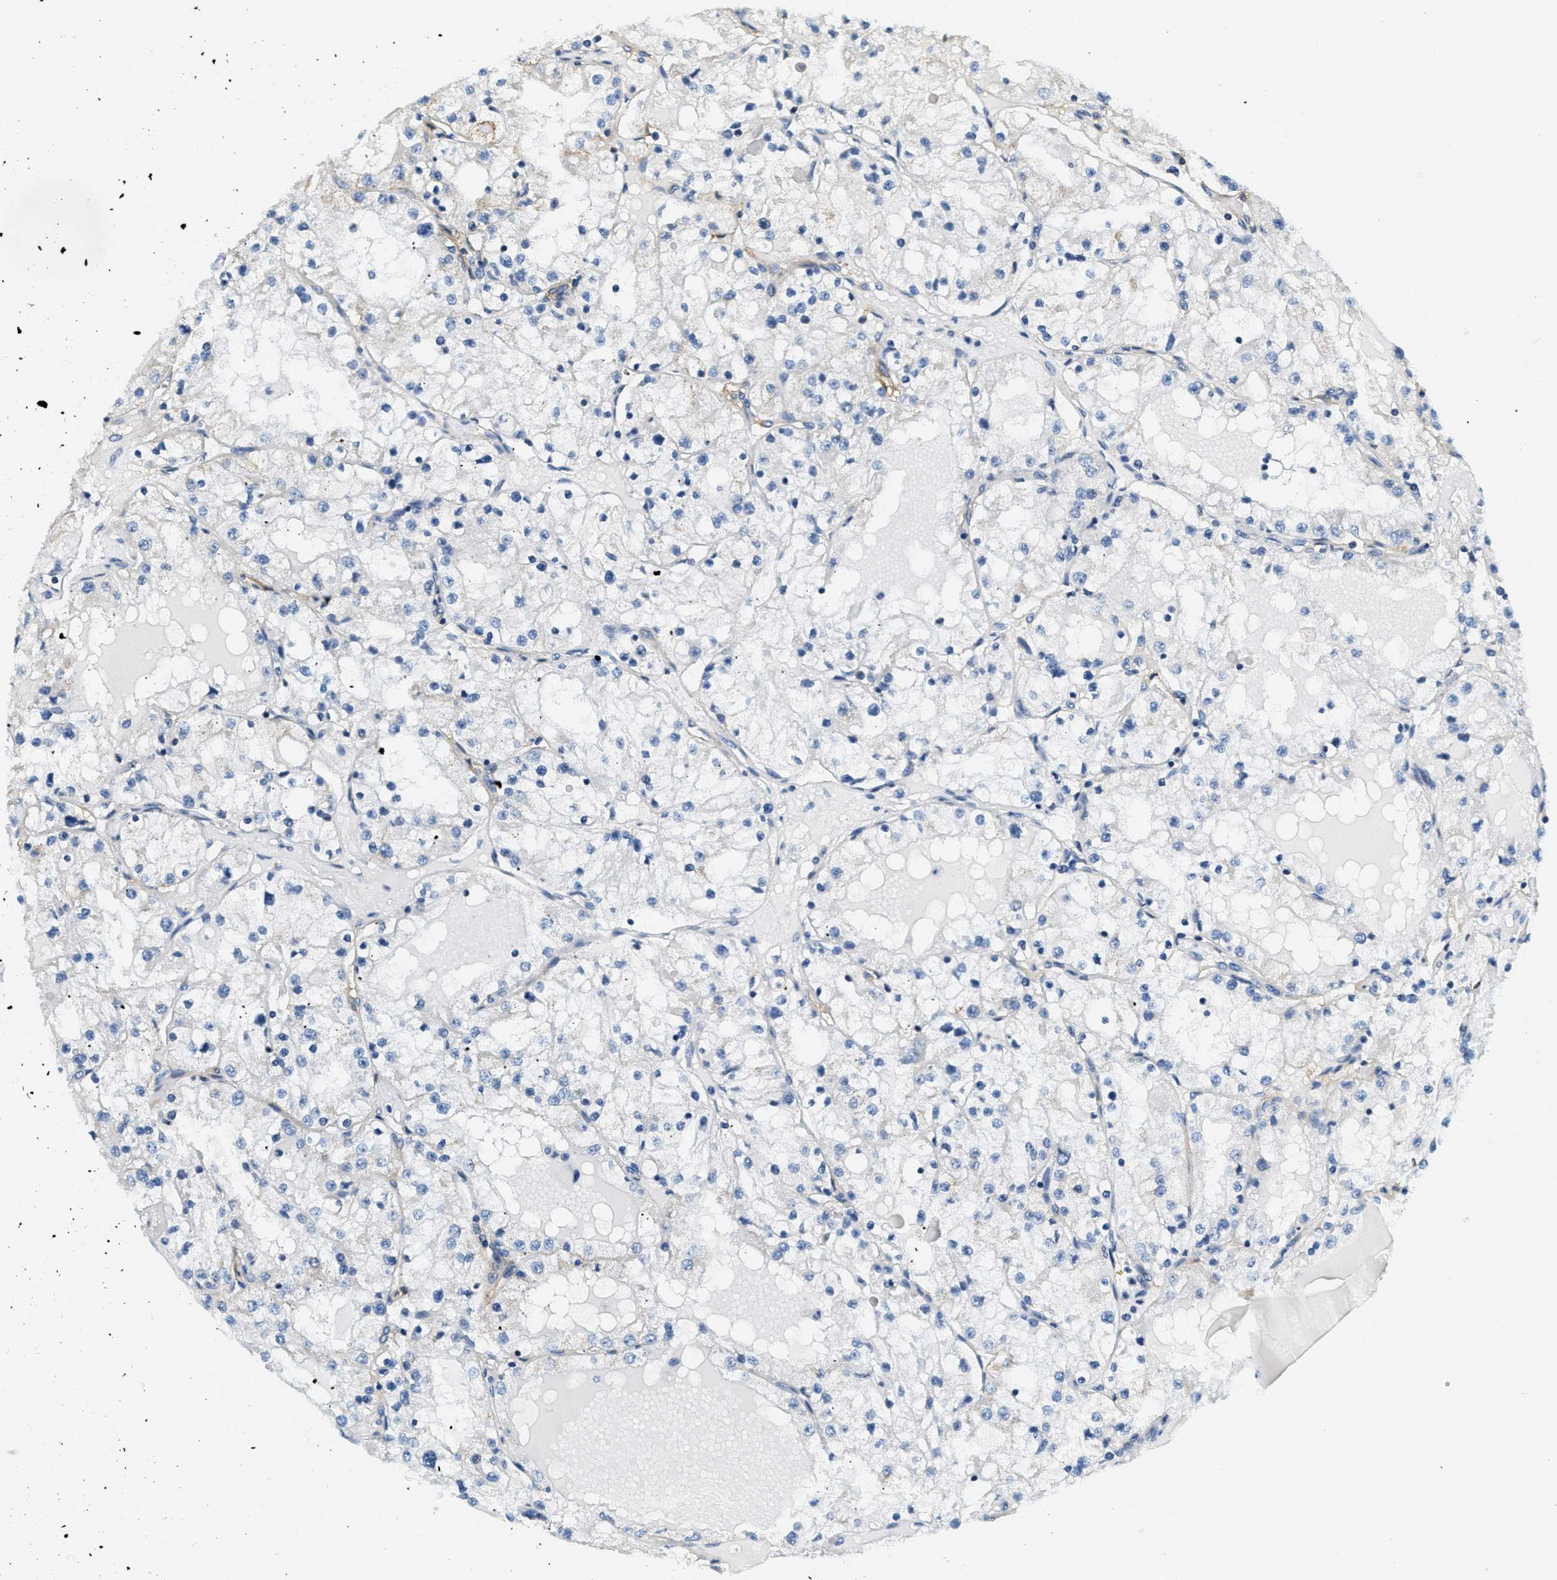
{"staining": {"intensity": "negative", "quantity": "none", "location": "none"}, "tissue": "renal cancer", "cell_type": "Tumor cells", "image_type": "cancer", "snomed": [{"axis": "morphology", "description": "Adenocarcinoma, NOS"}, {"axis": "topography", "description": "Kidney"}], "caption": "IHC of renal adenocarcinoma shows no expression in tumor cells.", "gene": "CA4", "patient": {"sex": "male", "age": 68}}